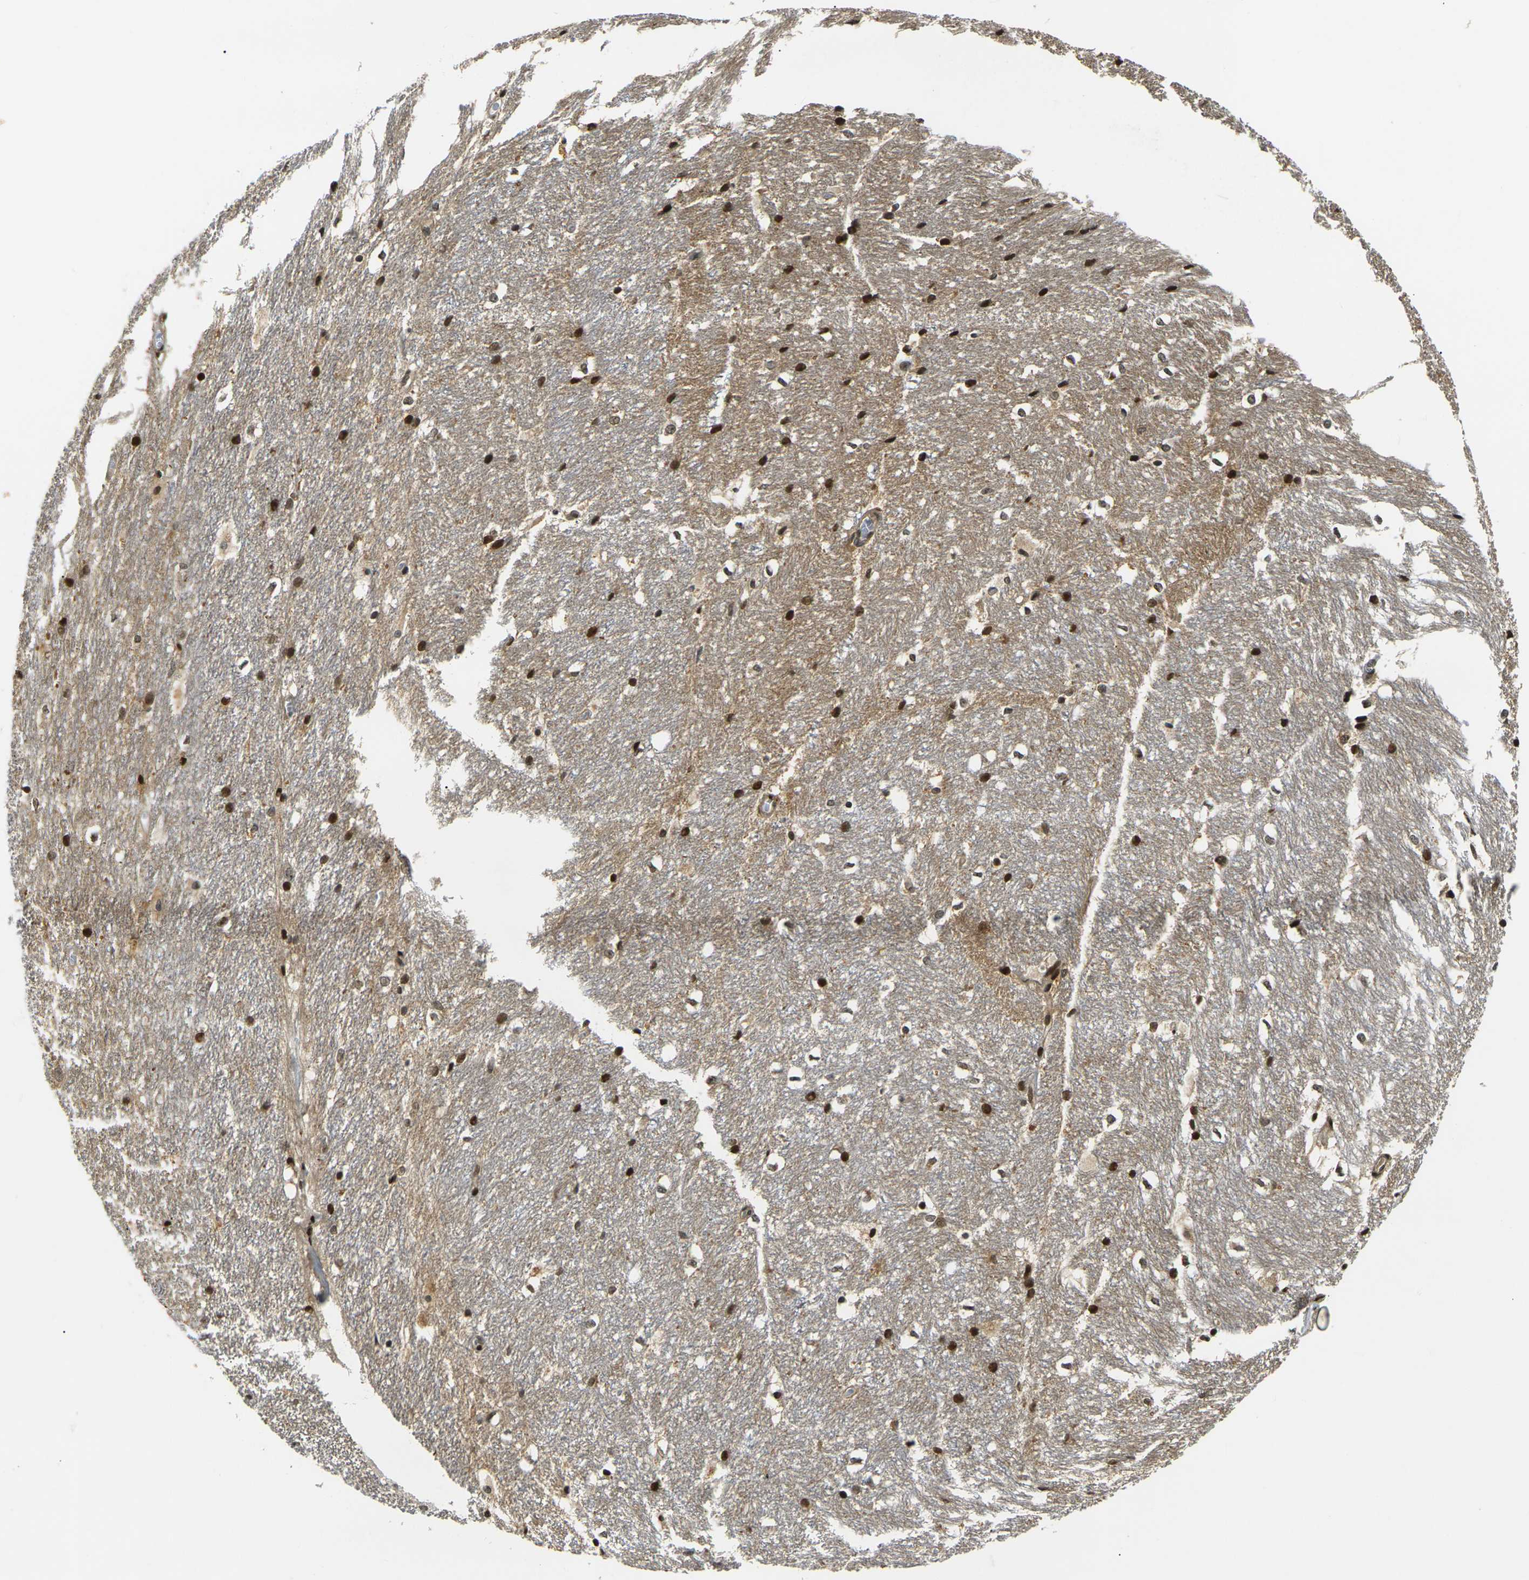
{"staining": {"intensity": "strong", "quantity": ">75%", "location": "nuclear"}, "tissue": "hippocampus", "cell_type": "Glial cells", "image_type": "normal", "snomed": [{"axis": "morphology", "description": "Normal tissue, NOS"}, {"axis": "topography", "description": "Hippocampus"}], "caption": "Protein expression analysis of unremarkable hippocampus demonstrates strong nuclear expression in approximately >75% of glial cells.", "gene": "ACTL6A", "patient": {"sex": "female", "age": 19}}